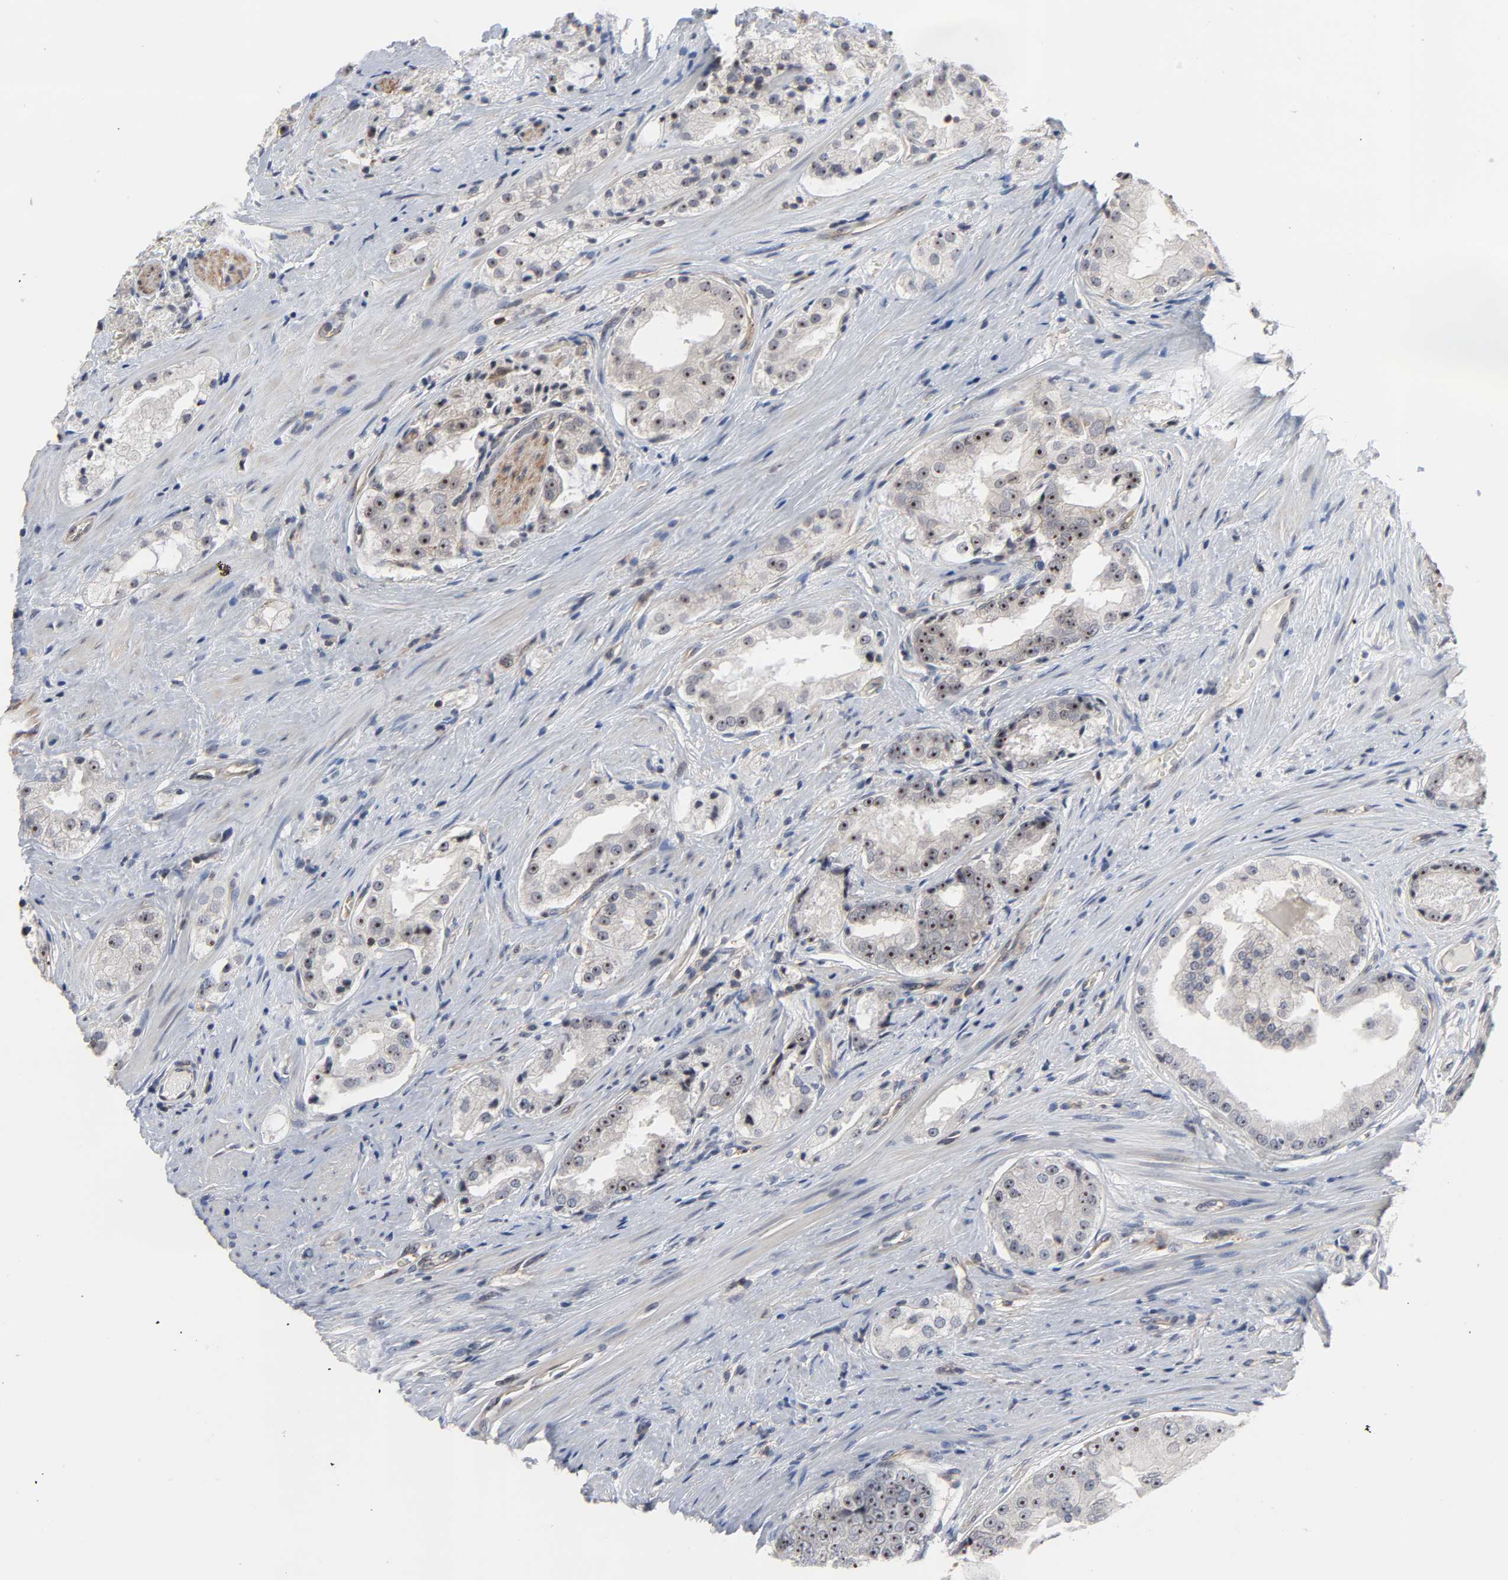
{"staining": {"intensity": "weak", "quantity": "<25%", "location": "cytoplasmic/membranous,nuclear"}, "tissue": "prostate cancer", "cell_type": "Tumor cells", "image_type": "cancer", "snomed": [{"axis": "morphology", "description": "Adenocarcinoma, High grade"}, {"axis": "topography", "description": "Prostate"}], "caption": "Immunohistochemistry (IHC) histopathology image of neoplastic tissue: human prostate cancer (adenocarcinoma (high-grade)) stained with DAB reveals no significant protein expression in tumor cells.", "gene": "DDX10", "patient": {"sex": "male", "age": 73}}